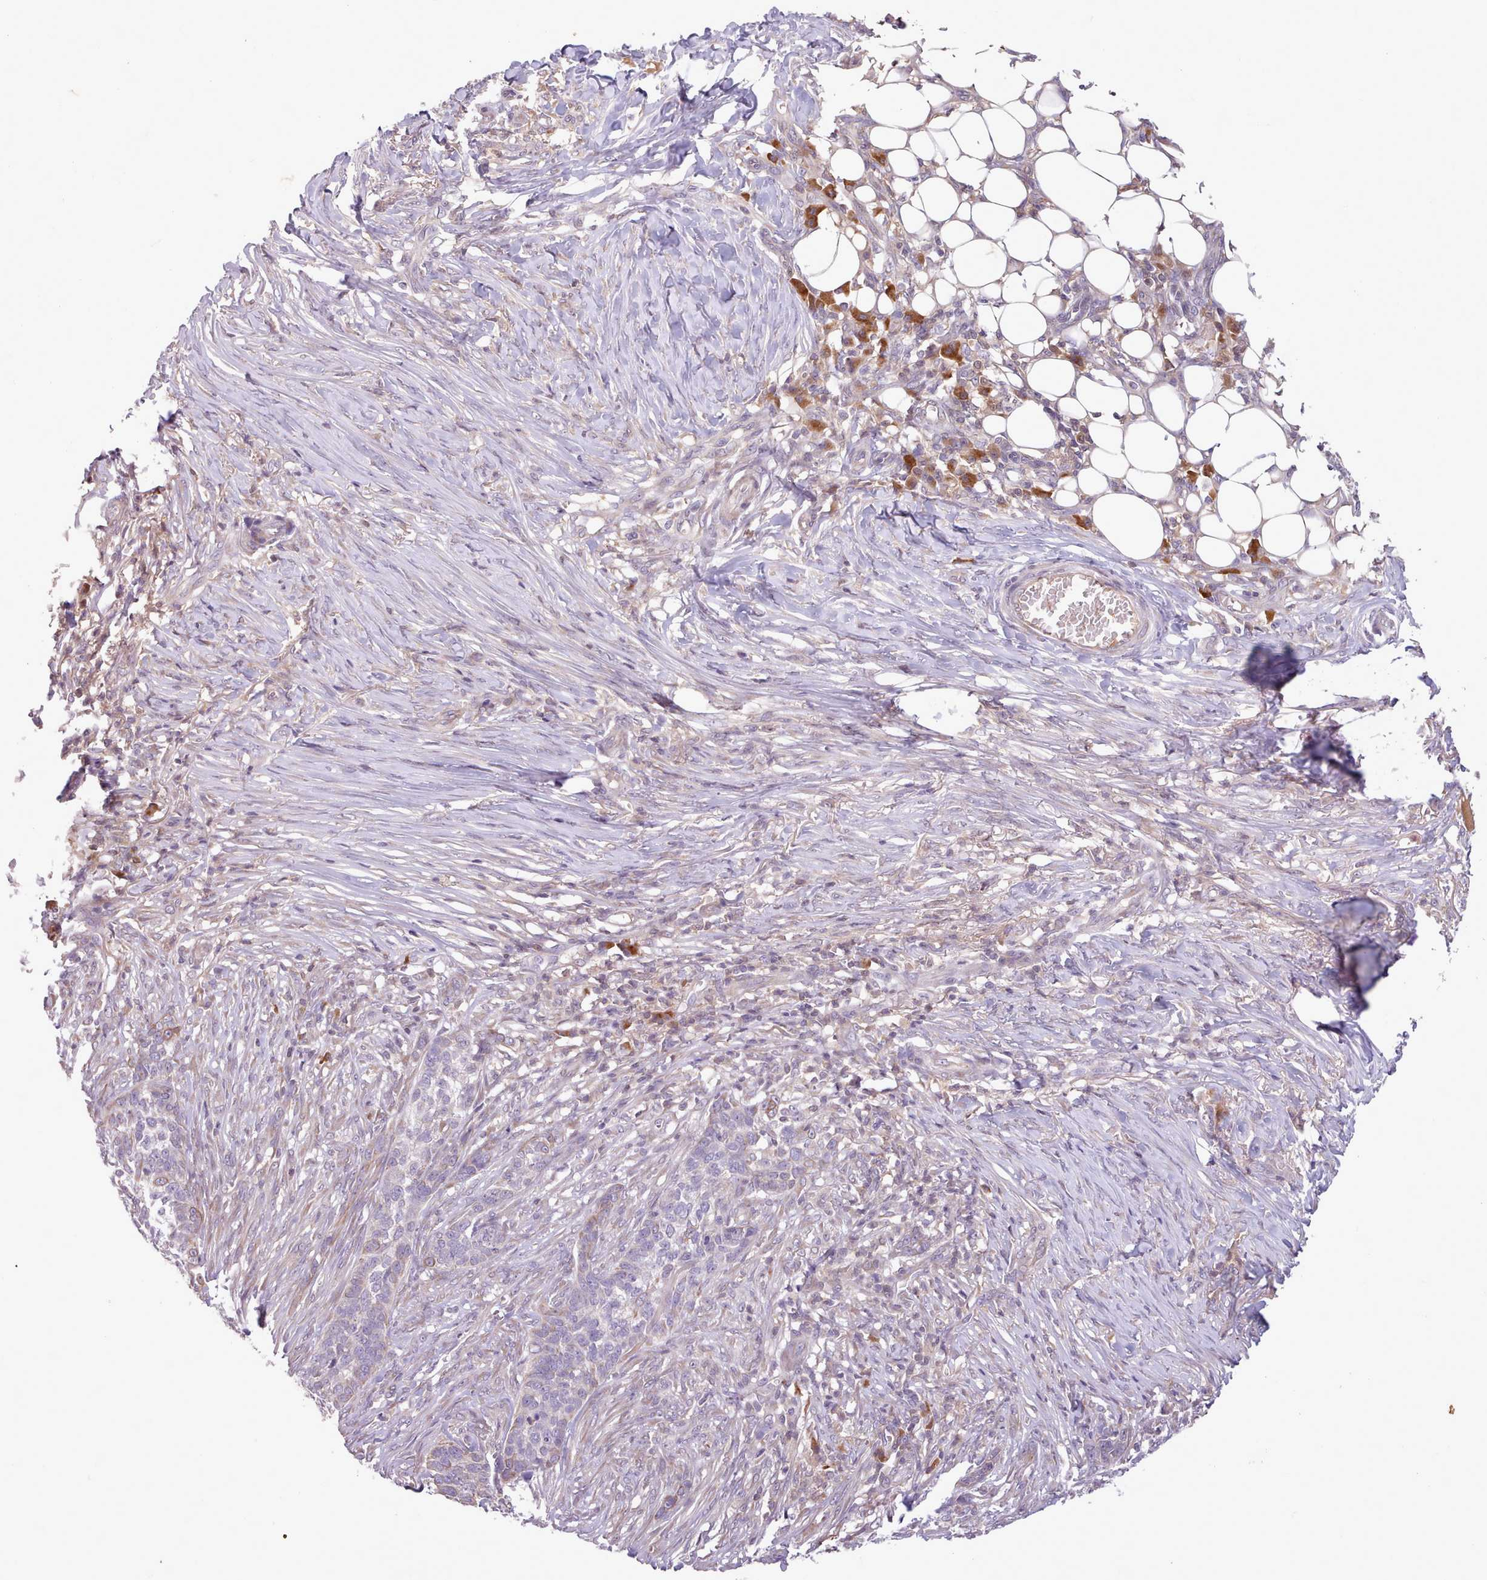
{"staining": {"intensity": "moderate", "quantity": "<25%", "location": "cytoplasmic/membranous"}, "tissue": "skin cancer", "cell_type": "Tumor cells", "image_type": "cancer", "snomed": [{"axis": "morphology", "description": "Basal cell carcinoma"}, {"axis": "topography", "description": "Skin"}], "caption": "This histopathology image shows skin basal cell carcinoma stained with immunohistochemistry (IHC) to label a protein in brown. The cytoplasmic/membranous of tumor cells show moderate positivity for the protein. Nuclei are counter-stained blue.", "gene": "NMRK1", "patient": {"sex": "male", "age": 85}}